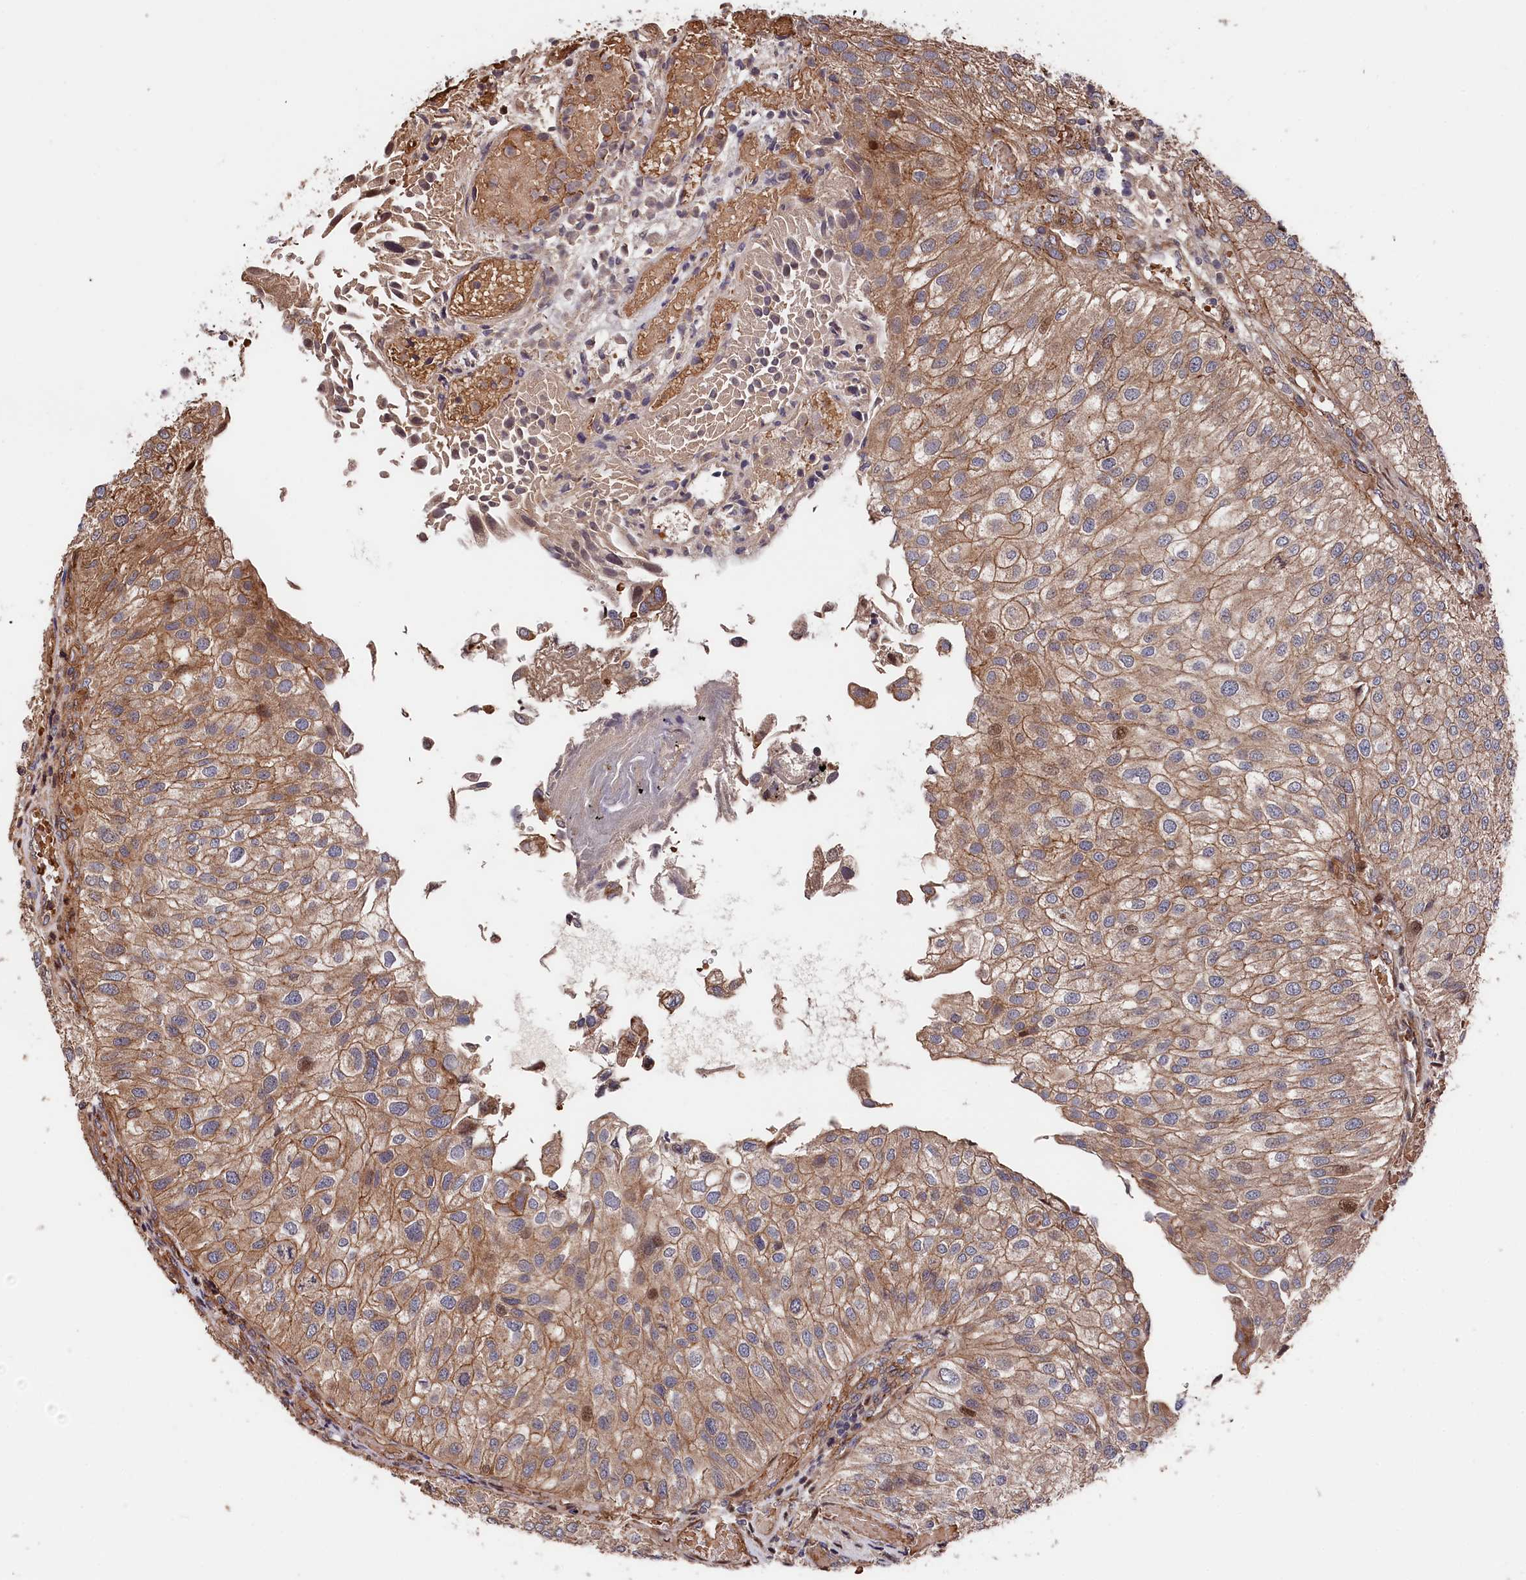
{"staining": {"intensity": "moderate", "quantity": ">75%", "location": "cytoplasmic/membranous"}, "tissue": "urothelial cancer", "cell_type": "Tumor cells", "image_type": "cancer", "snomed": [{"axis": "morphology", "description": "Urothelial carcinoma, Low grade"}, {"axis": "topography", "description": "Urinary bladder"}], "caption": "Protein staining shows moderate cytoplasmic/membranous expression in about >75% of tumor cells in low-grade urothelial carcinoma. The protein is shown in brown color, while the nuclei are stained blue.", "gene": "TNKS1BP1", "patient": {"sex": "female", "age": 89}}